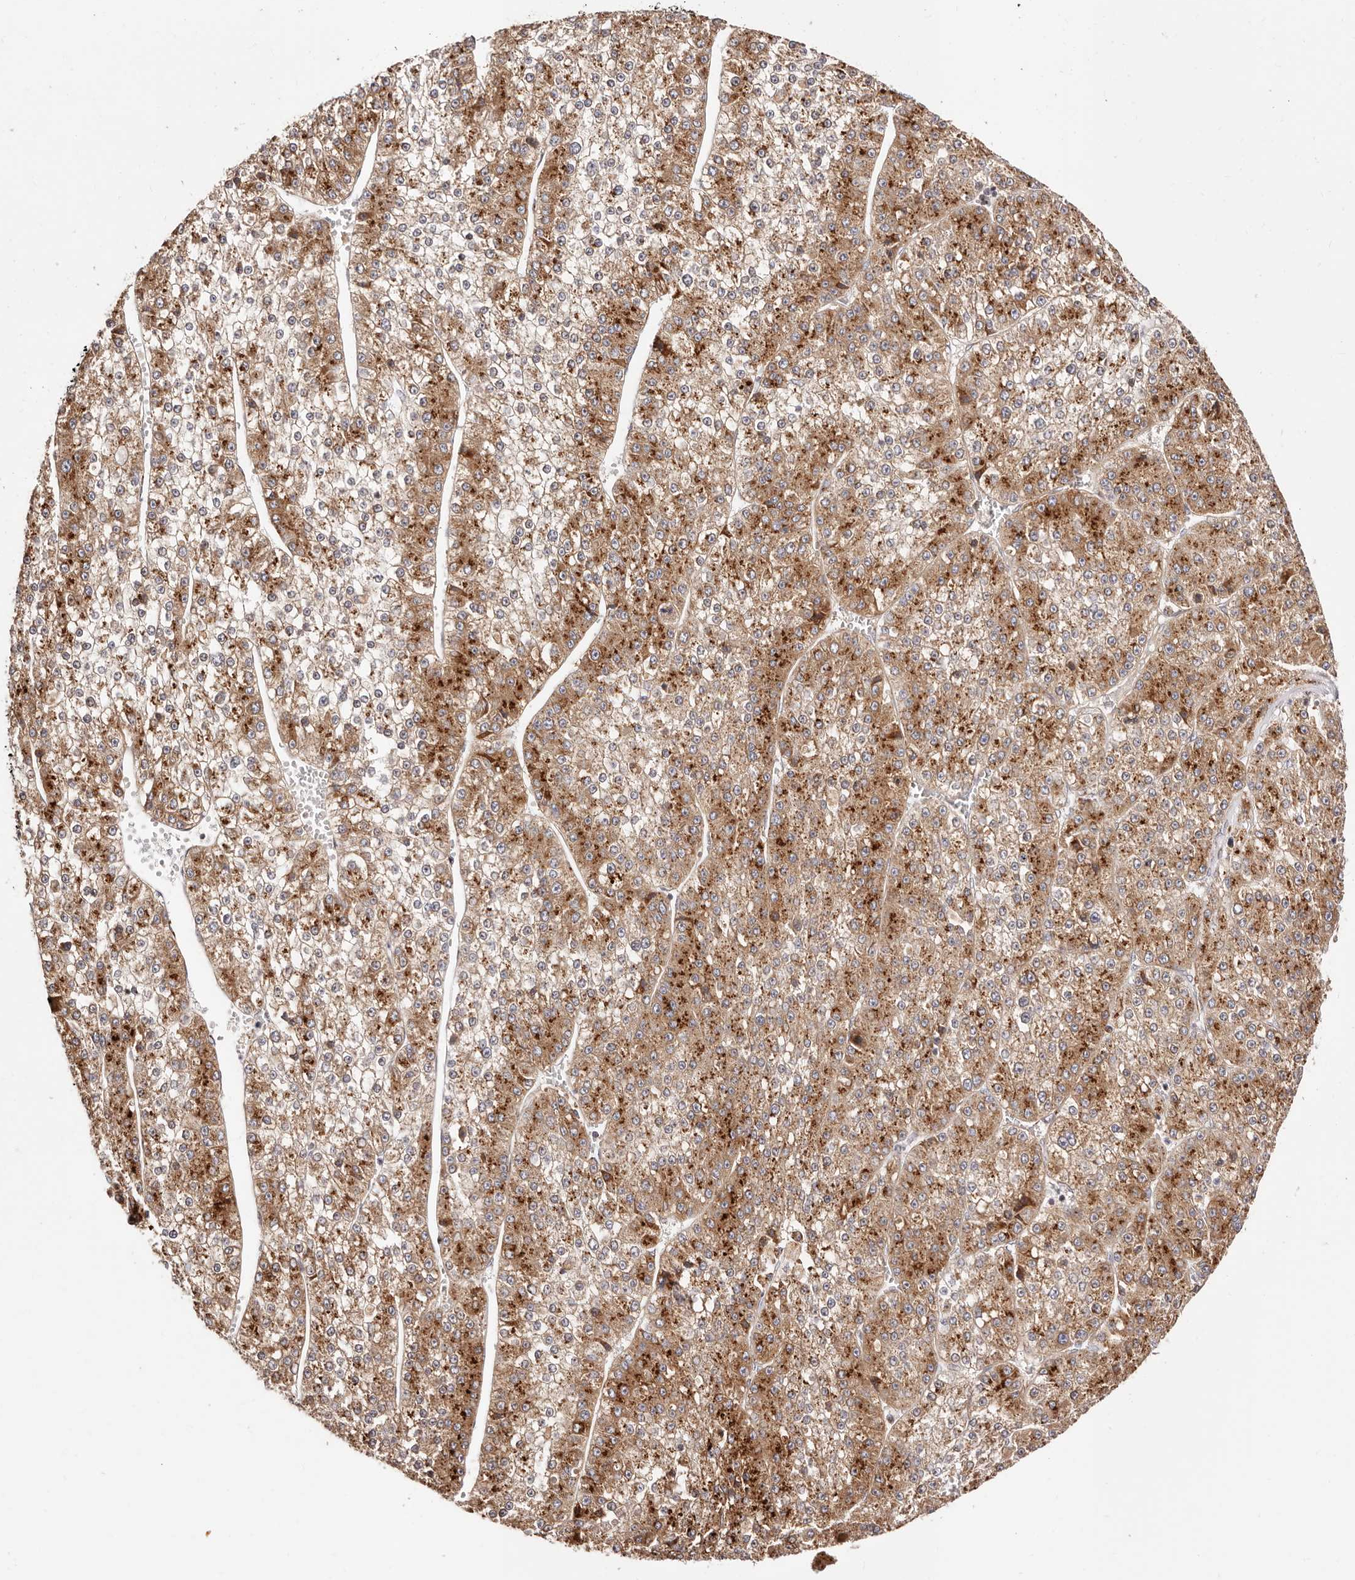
{"staining": {"intensity": "moderate", "quantity": ">75%", "location": "cytoplasmic/membranous"}, "tissue": "liver cancer", "cell_type": "Tumor cells", "image_type": "cancer", "snomed": [{"axis": "morphology", "description": "Carcinoma, Hepatocellular, NOS"}, {"axis": "topography", "description": "Liver"}], "caption": "The micrograph exhibits immunohistochemical staining of hepatocellular carcinoma (liver). There is moderate cytoplasmic/membranous expression is seen in about >75% of tumor cells.", "gene": "MAPK6", "patient": {"sex": "female", "age": 73}}